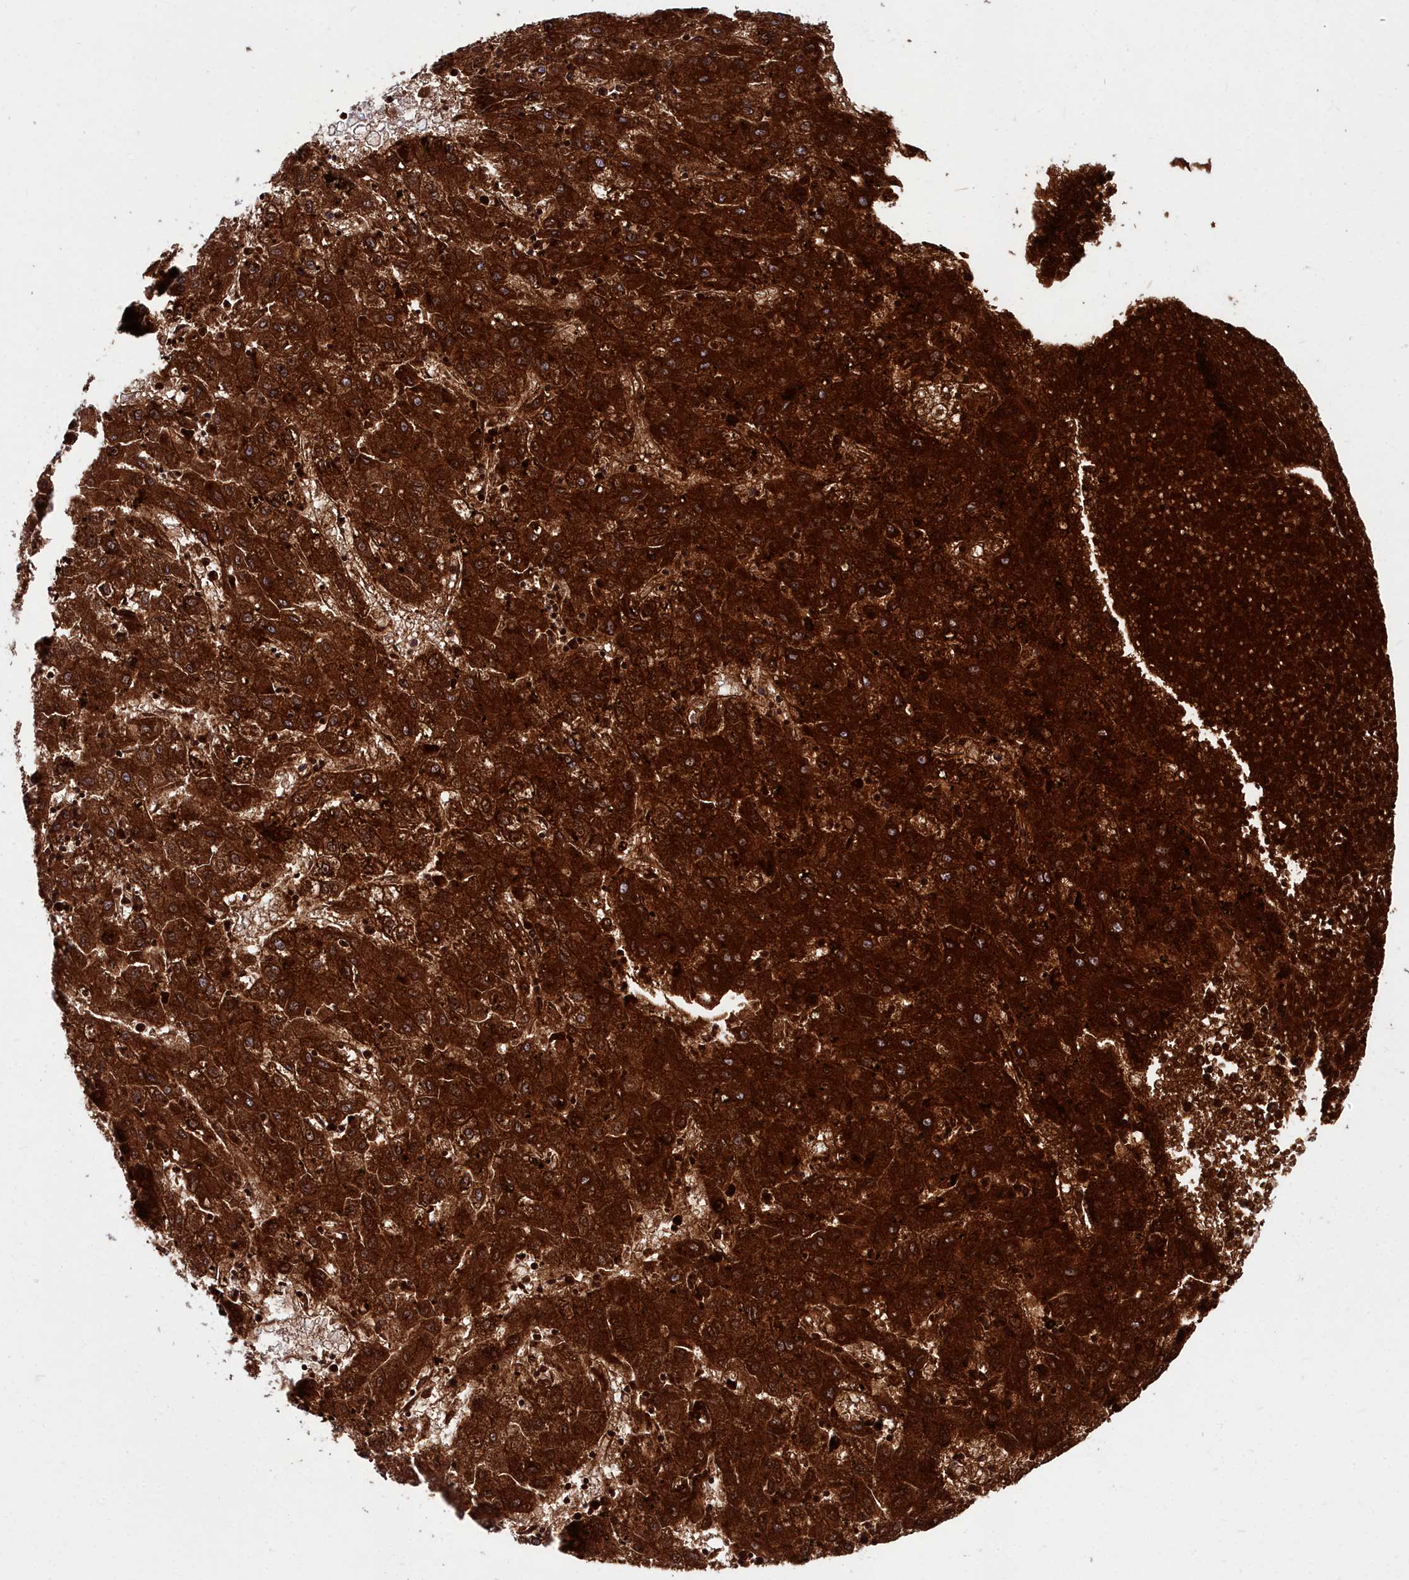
{"staining": {"intensity": "strong", "quantity": ">75%", "location": "cytoplasmic/membranous"}, "tissue": "liver cancer", "cell_type": "Tumor cells", "image_type": "cancer", "snomed": [{"axis": "morphology", "description": "Carcinoma, Hepatocellular, NOS"}, {"axis": "topography", "description": "Liver"}], "caption": "Liver cancer tissue demonstrates strong cytoplasmic/membranous positivity in approximately >75% of tumor cells", "gene": "CYP4F11", "patient": {"sex": "male", "age": 72}}